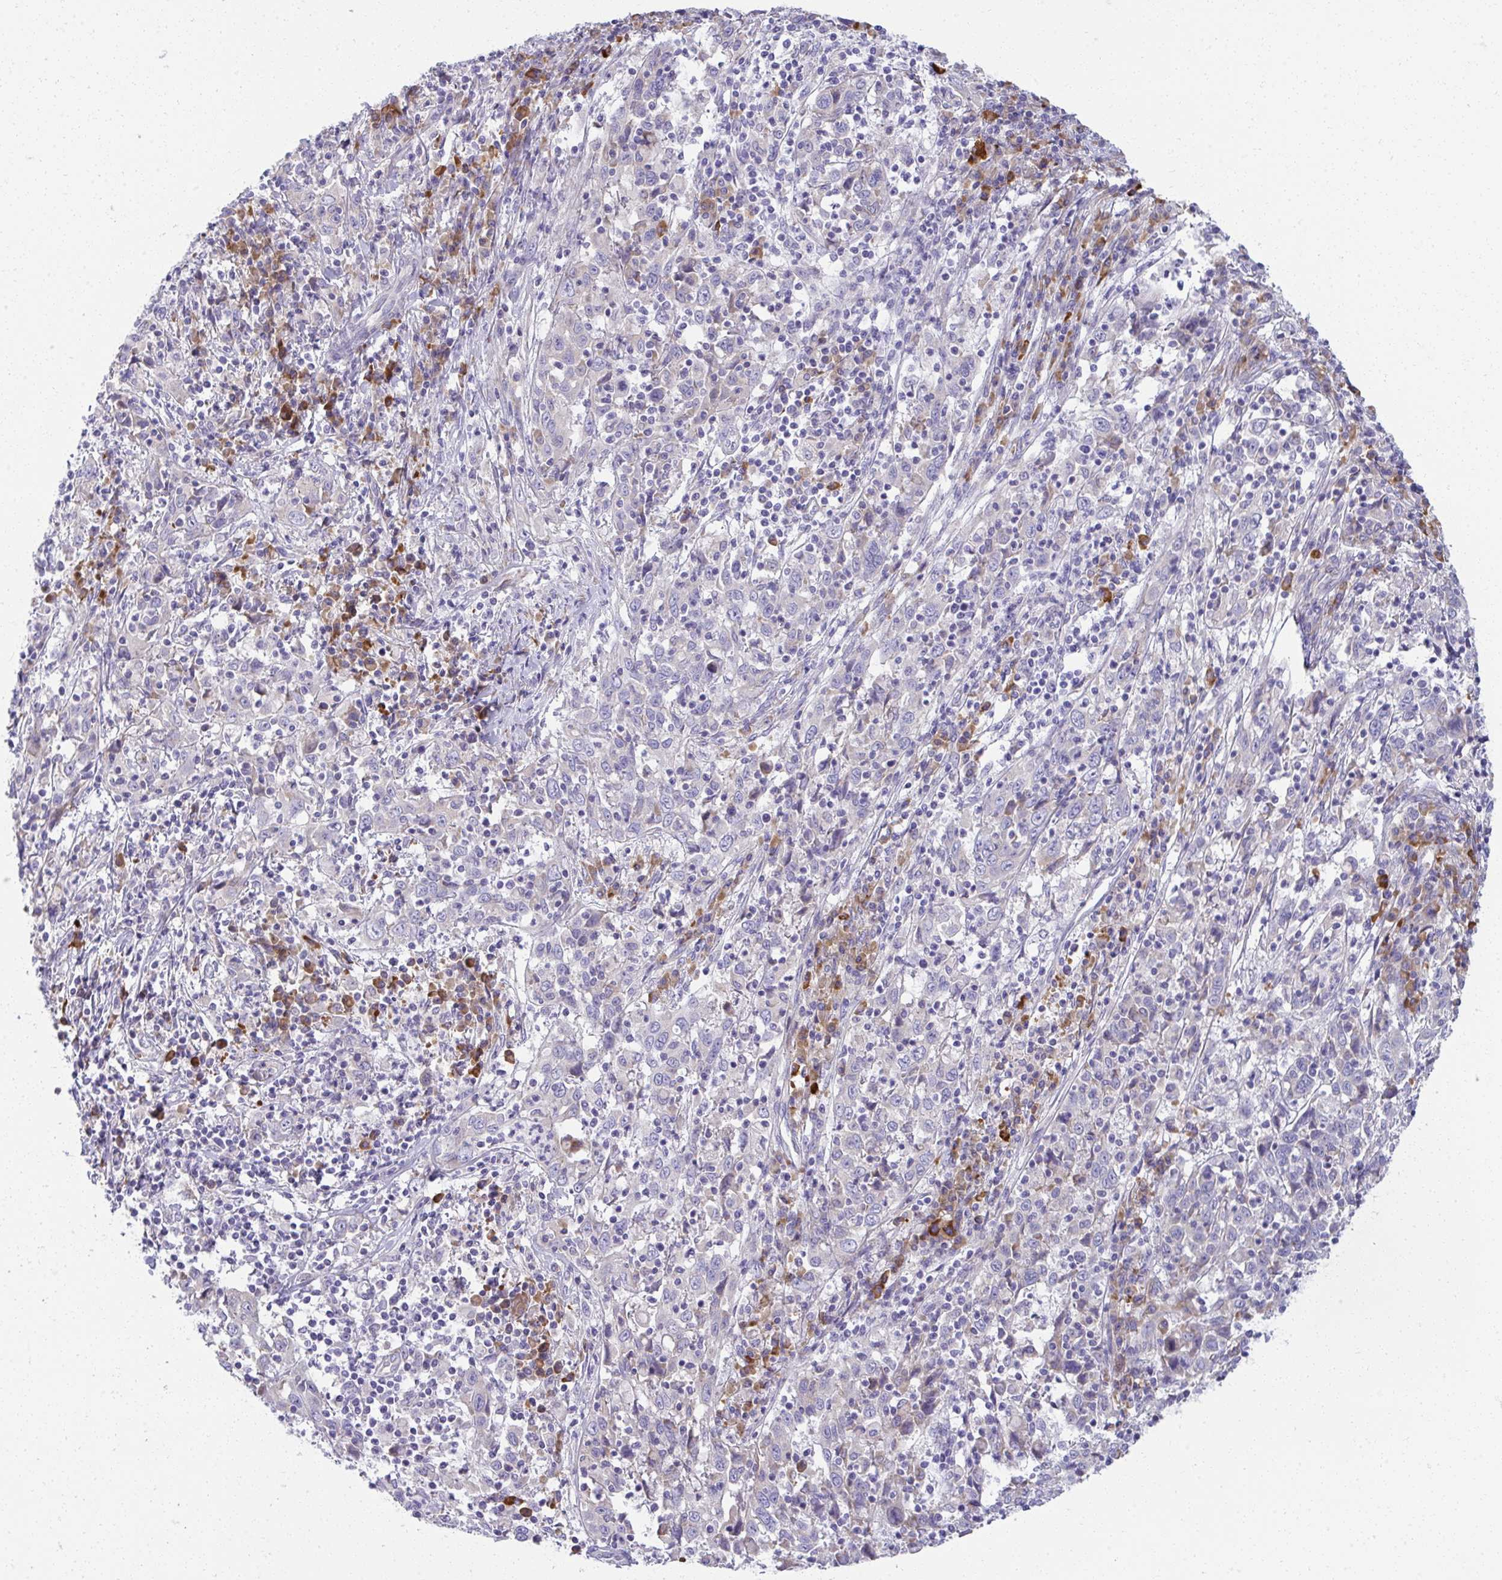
{"staining": {"intensity": "negative", "quantity": "none", "location": "none"}, "tissue": "cervical cancer", "cell_type": "Tumor cells", "image_type": "cancer", "snomed": [{"axis": "morphology", "description": "Squamous cell carcinoma, NOS"}, {"axis": "topography", "description": "Cervix"}], "caption": "Immunohistochemical staining of human cervical cancer displays no significant staining in tumor cells.", "gene": "FASLG", "patient": {"sex": "female", "age": 46}}